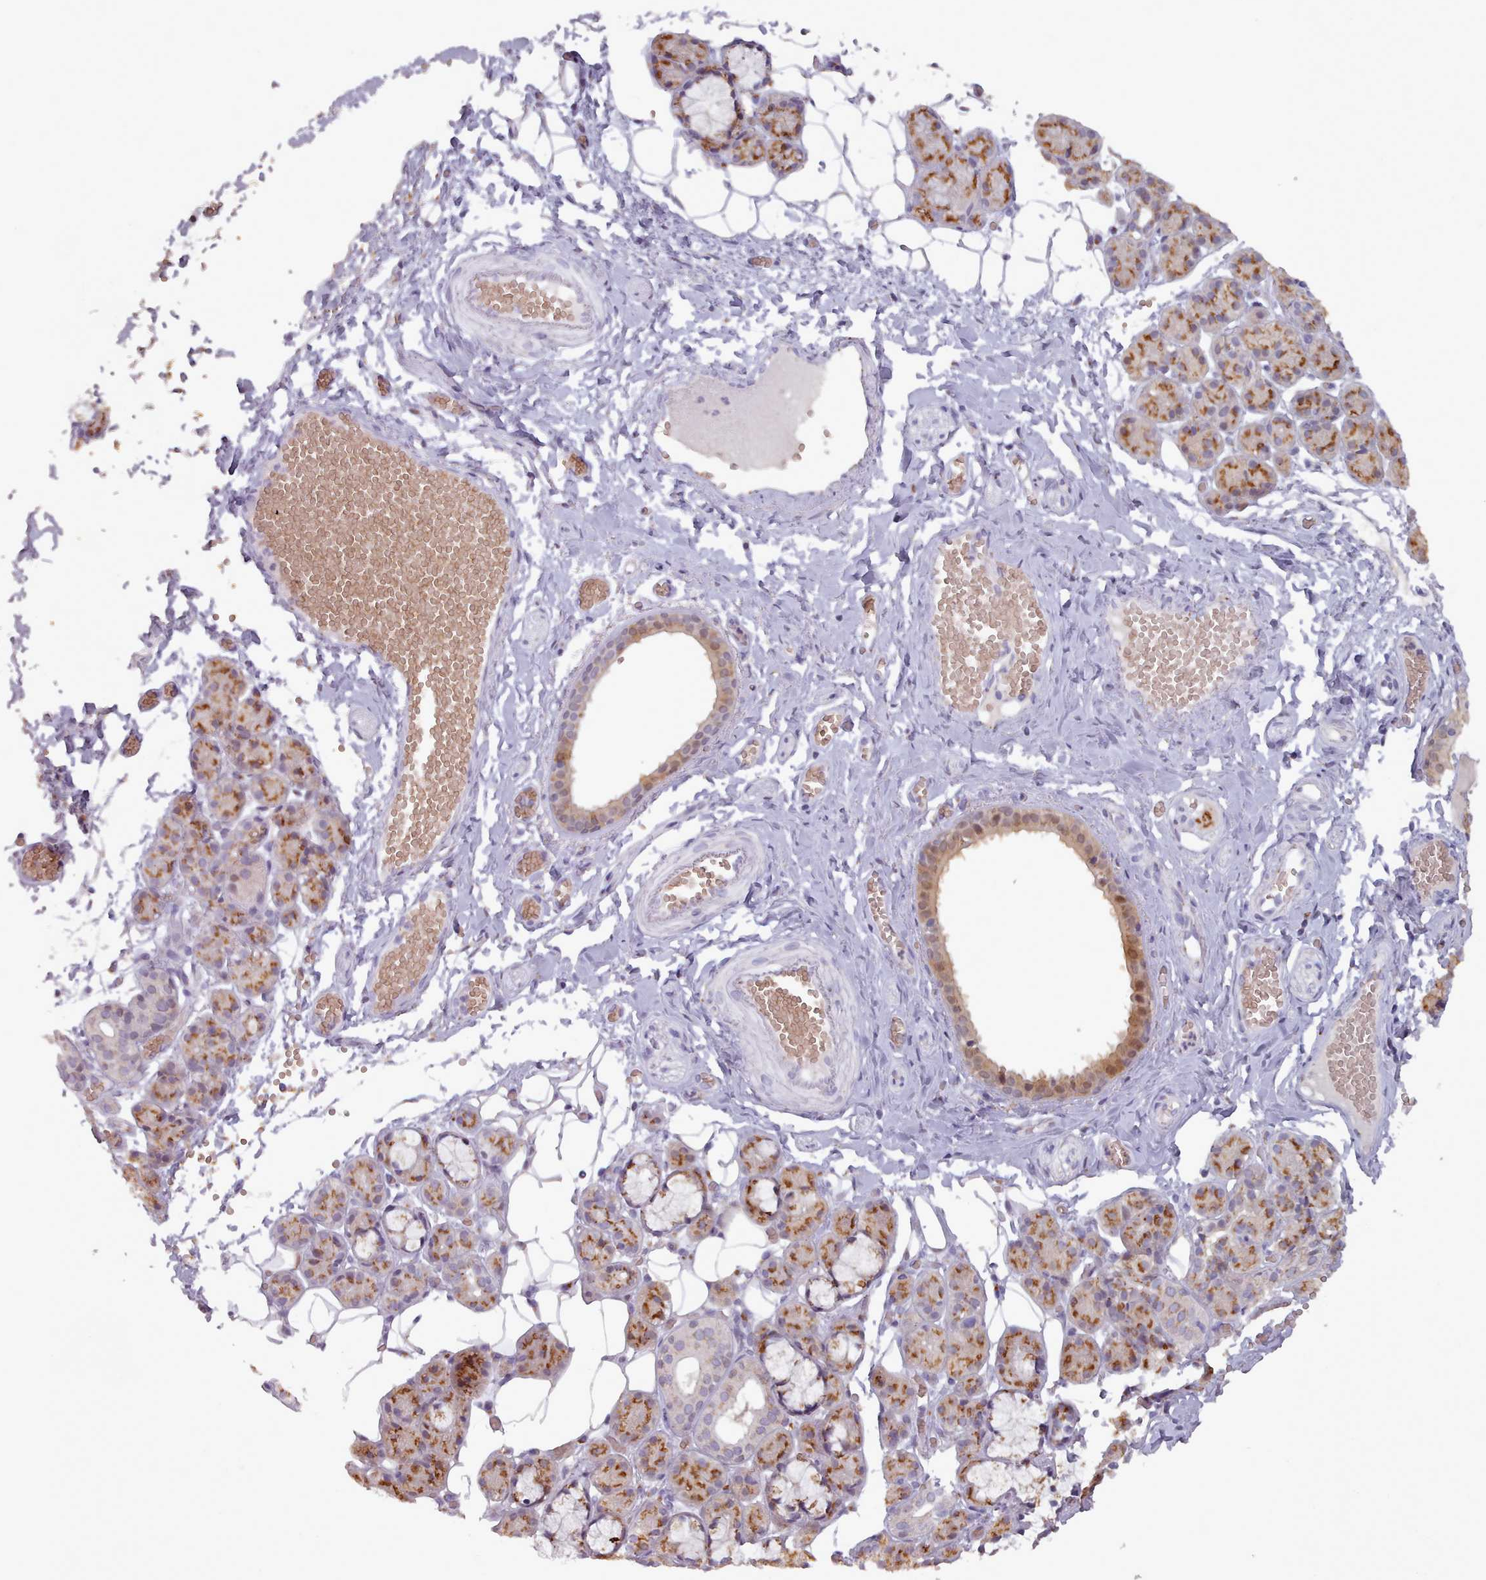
{"staining": {"intensity": "moderate", "quantity": ">75%", "location": "cytoplasmic/membranous"}, "tissue": "salivary gland", "cell_type": "Glandular cells", "image_type": "normal", "snomed": [{"axis": "morphology", "description": "Normal tissue, NOS"}, {"axis": "topography", "description": "Salivary gland"}], "caption": "A brown stain shows moderate cytoplasmic/membranous positivity of a protein in glandular cells of unremarkable human salivary gland. Nuclei are stained in blue.", "gene": "MAN1B1", "patient": {"sex": "male", "age": 63}}